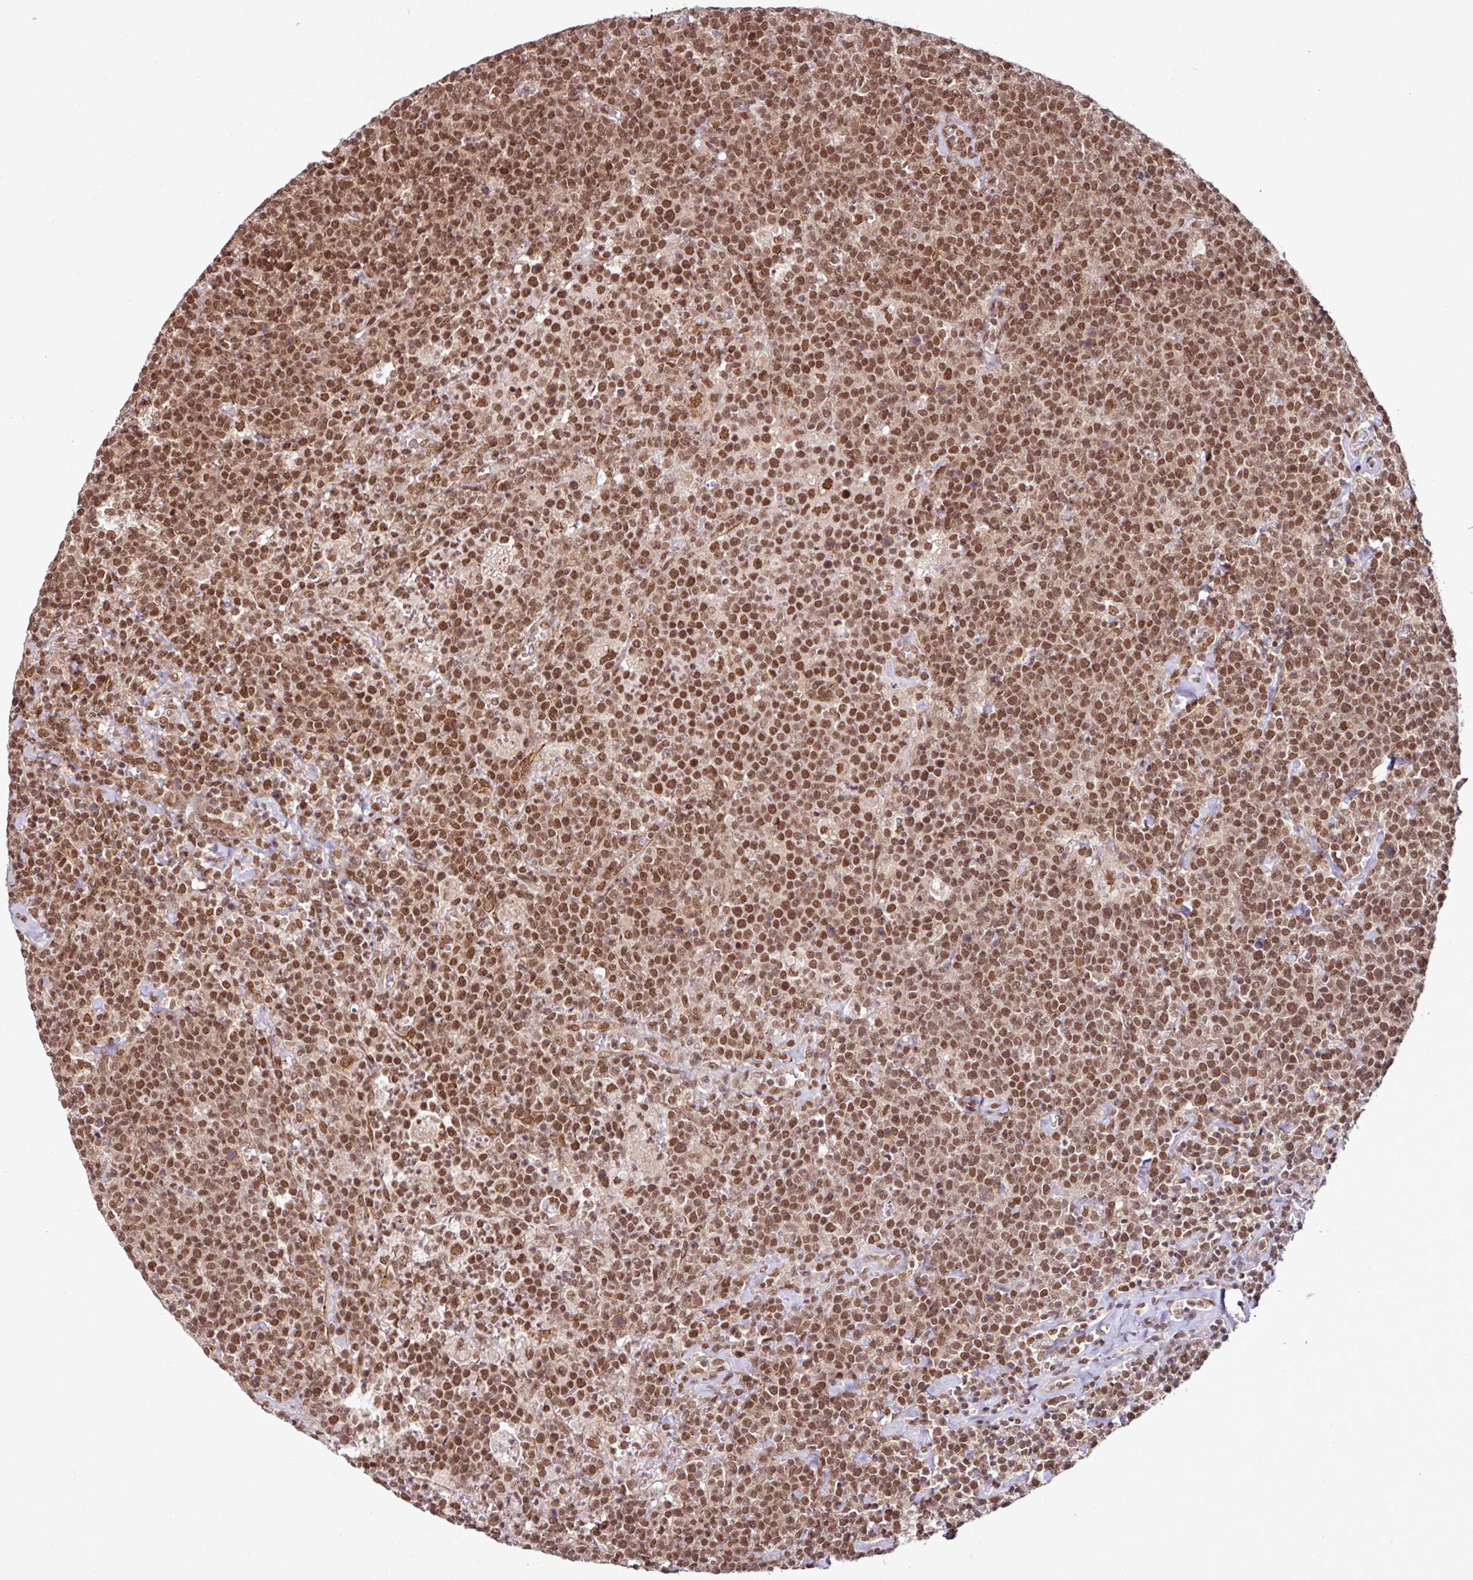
{"staining": {"intensity": "moderate", "quantity": ">75%", "location": "nuclear"}, "tissue": "lymphoma", "cell_type": "Tumor cells", "image_type": "cancer", "snomed": [{"axis": "morphology", "description": "Malignant lymphoma, non-Hodgkin's type, High grade"}, {"axis": "topography", "description": "Lymph node"}], "caption": "Tumor cells reveal medium levels of moderate nuclear positivity in approximately >75% of cells in human lymphoma. (IHC, brightfield microscopy, high magnification).", "gene": "MORF4L2", "patient": {"sex": "male", "age": 61}}